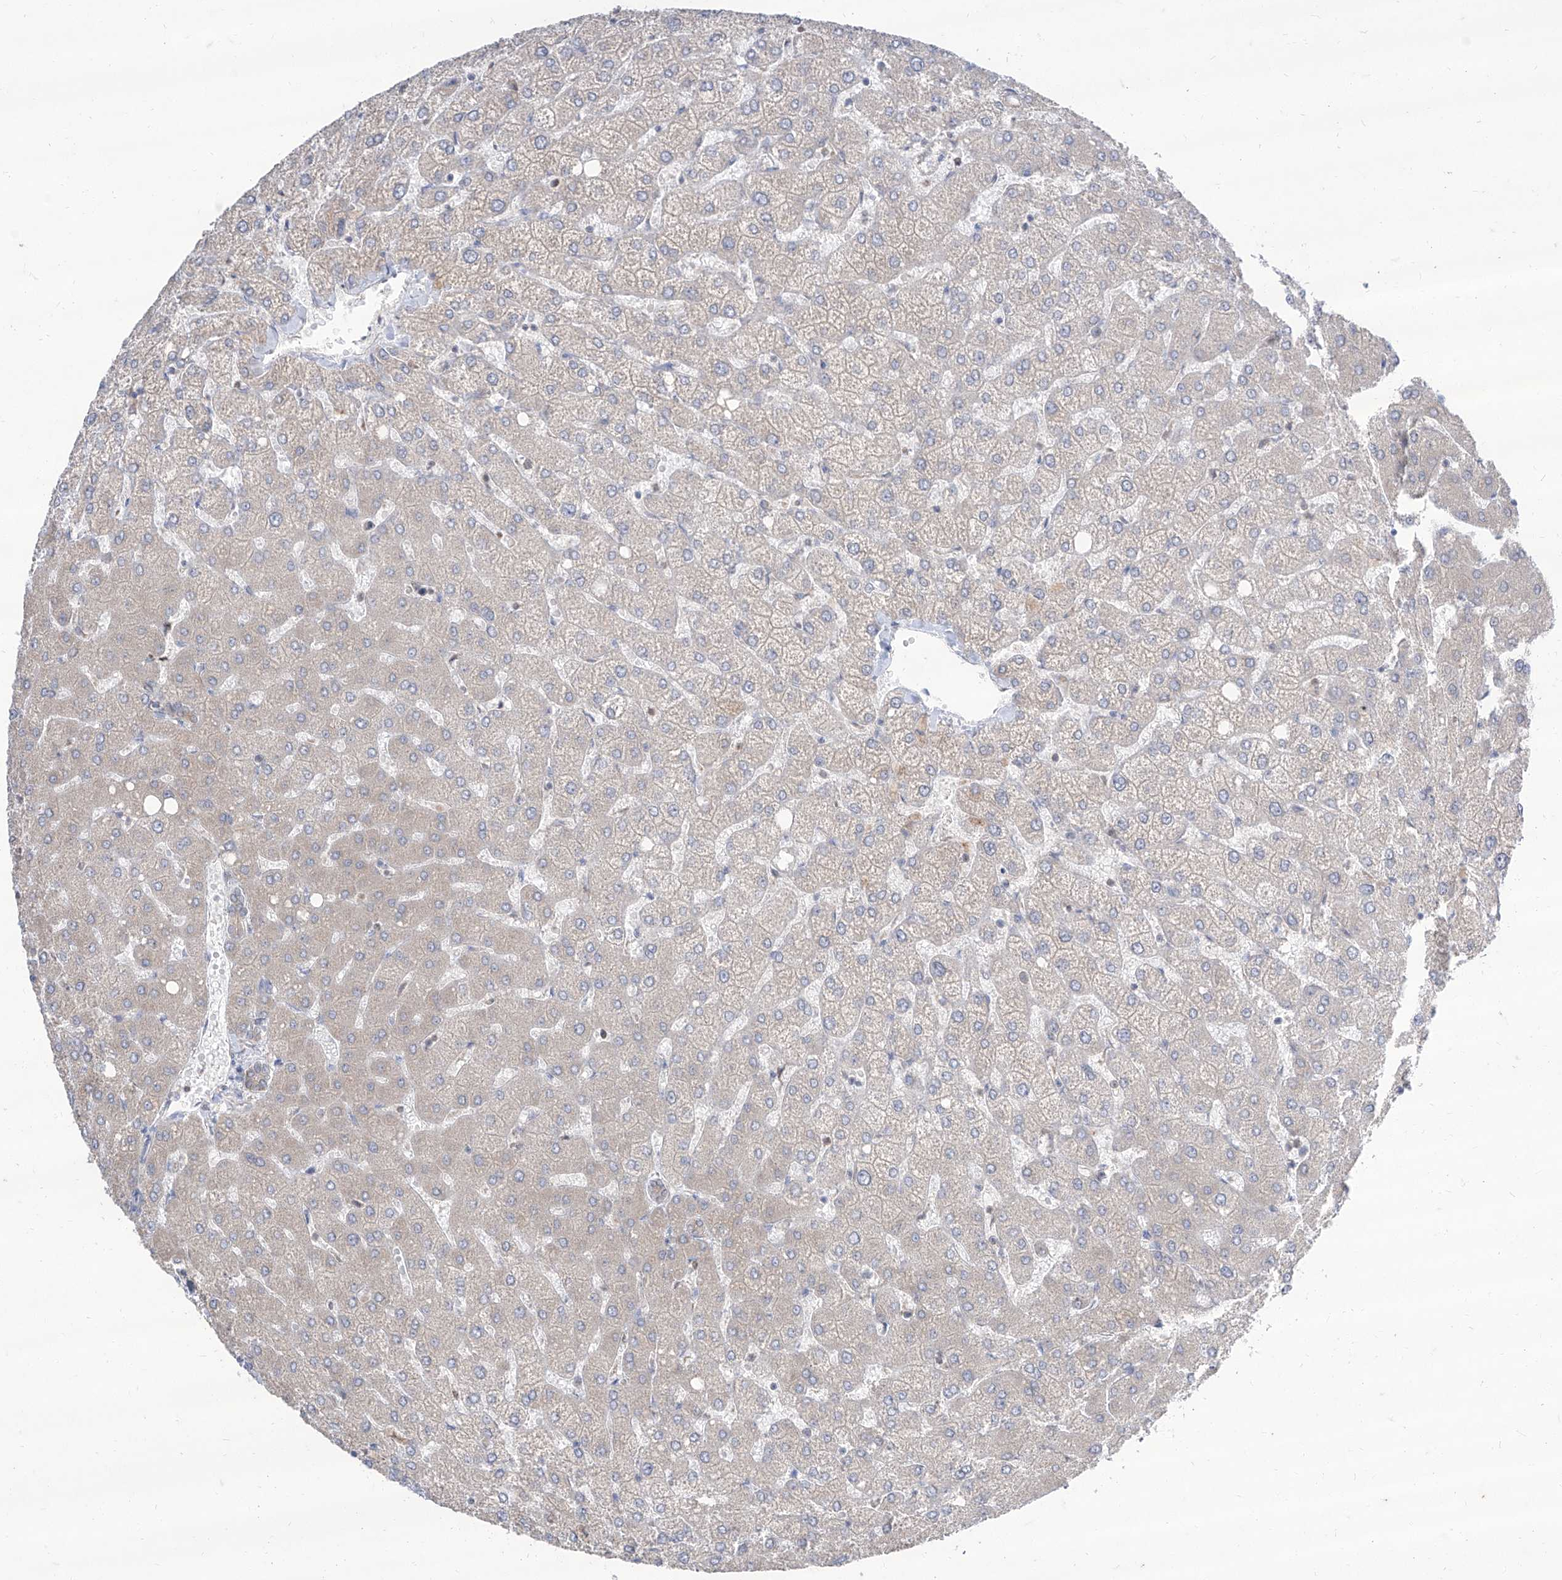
{"staining": {"intensity": "negative", "quantity": "none", "location": "none"}, "tissue": "liver", "cell_type": "Cholangiocytes", "image_type": "normal", "snomed": [{"axis": "morphology", "description": "Normal tissue, NOS"}, {"axis": "topography", "description": "Liver"}], "caption": "The histopathology image displays no significant positivity in cholangiocytes of liver.", "gene": "BROX", "patient": {"sex": "female", "age": 54}}